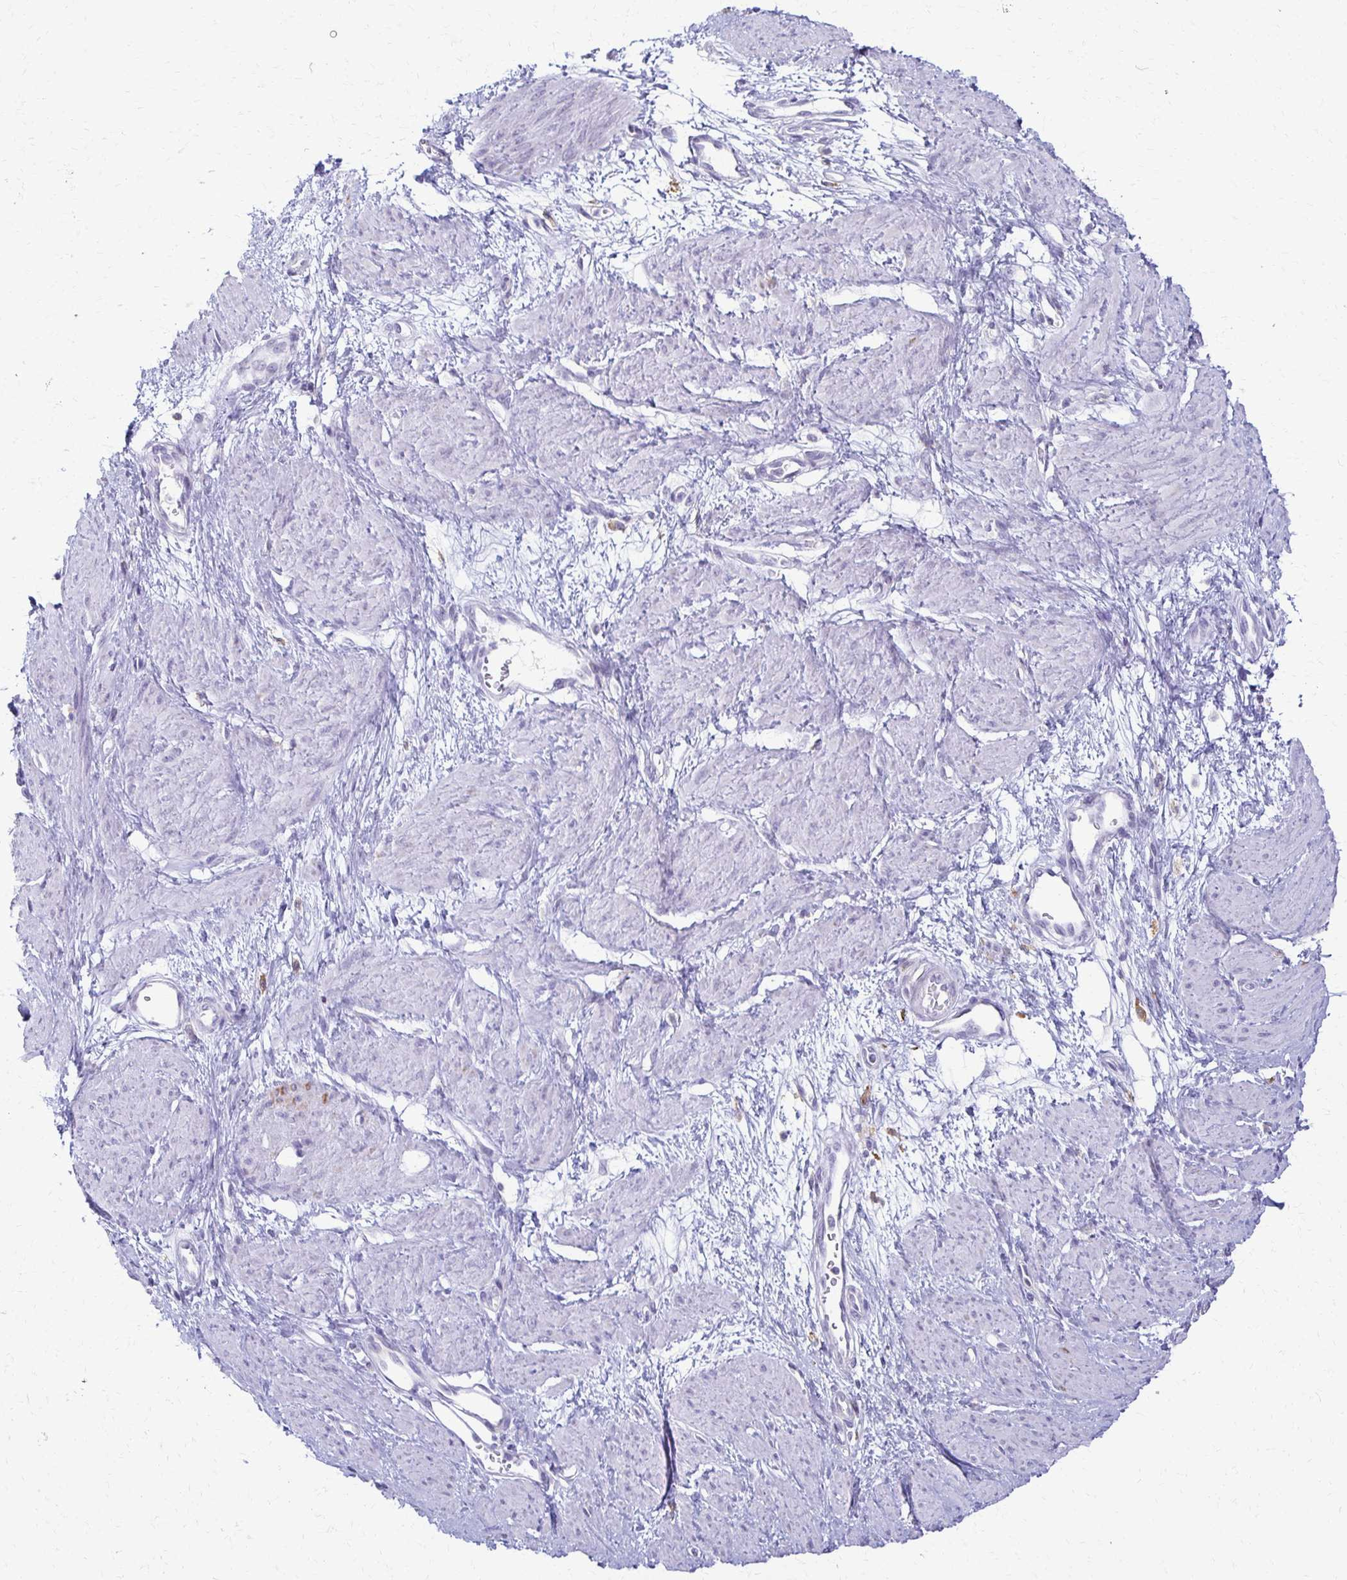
{"staining": {"intensity": "negative", "quantity": "none", "location": "none"}, "tissue": "smooth muscle", "cell_type": "Smooth muscle cells", "image_type": "normal", "snomed": [{"axis": "morphology", "description": "Normal tissue, NOS"}, {"axis": "topography", "description": "Smooth muscle"}, {"axis": "topography", "description": "Uterus"}], "caption": "Immunohistochemical staining of benign smooth muscle shows no significant positivity in smooth muscle cells.", "gene": "FCGR2A", "patient": {"sex": "female", "age": 39}}